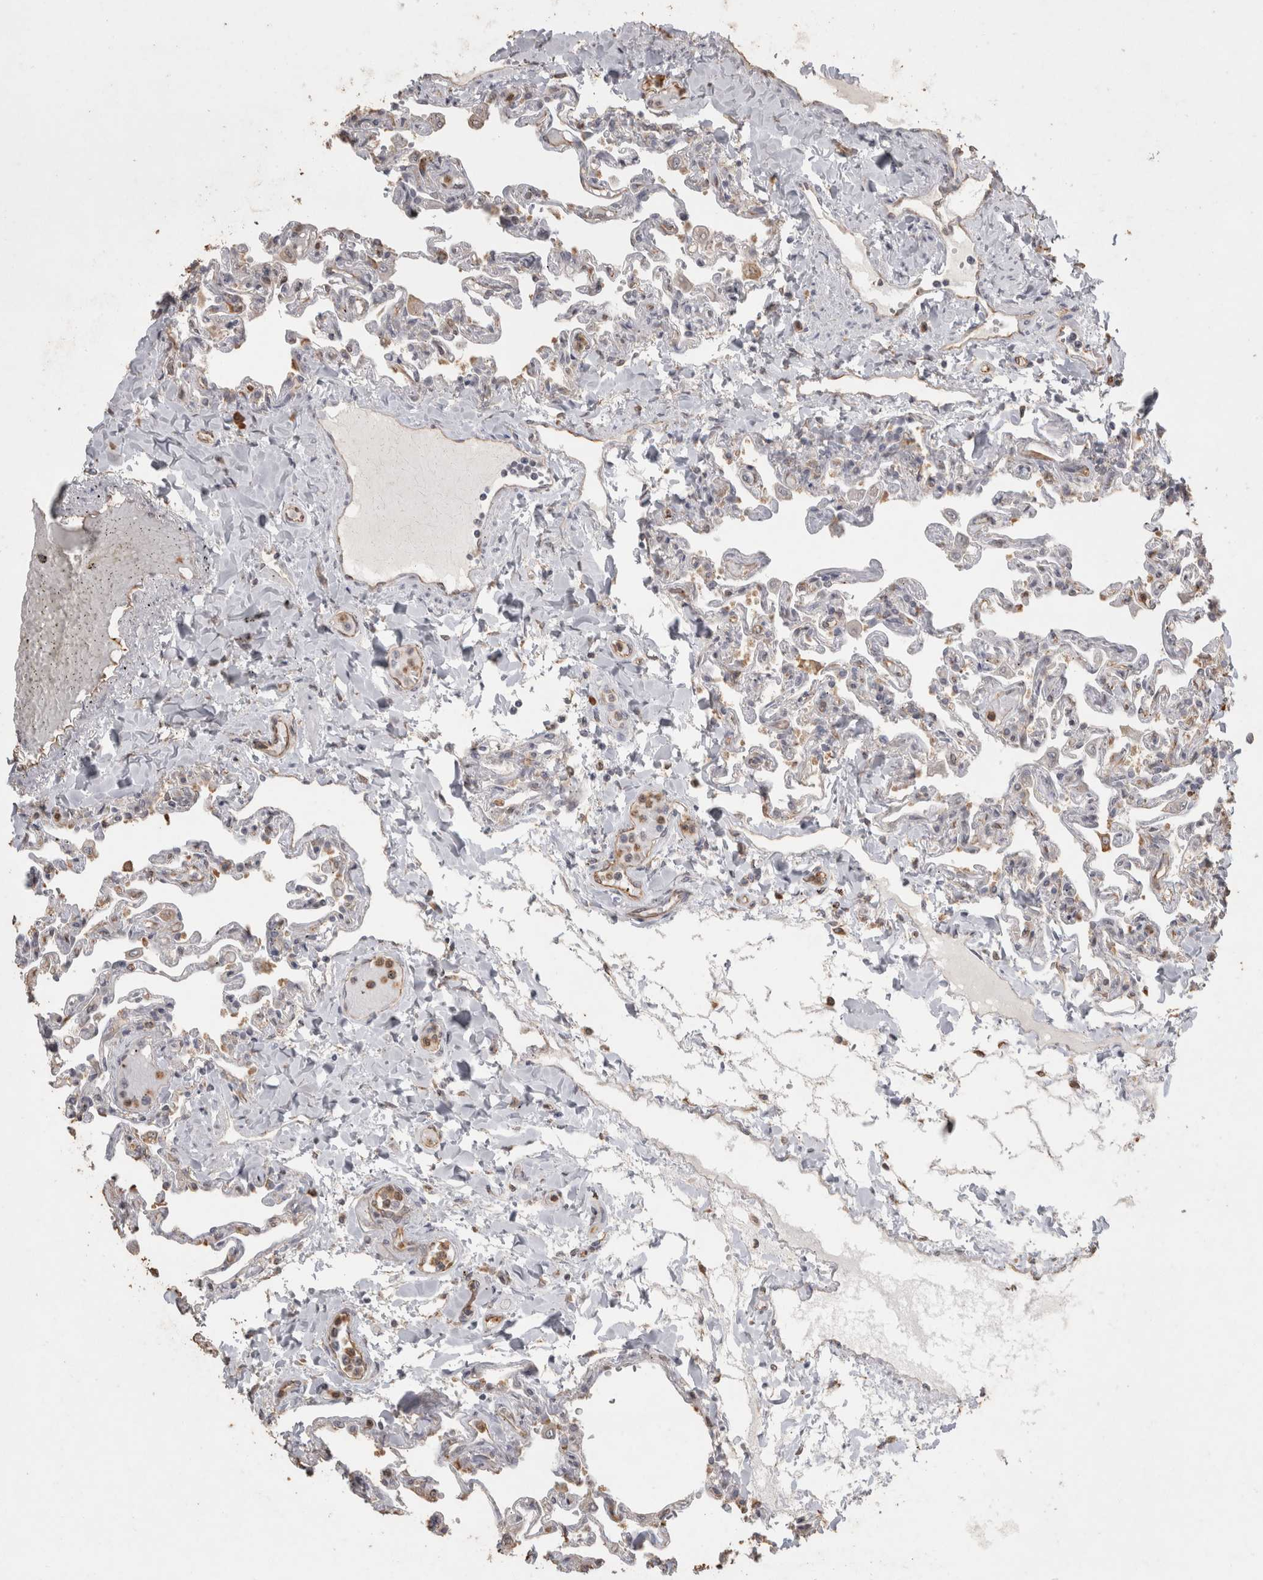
{"staining": {"intensity": "negative", "quantity": "none", "location": "none"}, "tissue": "lung", "cell_type": "Alveolar cells", "image_type": "normal", "snomed": [{"axis": "morphology", "description": "Normal tissue, NOS"}, {"axis": "topography", "description": "Lung"}], "caption": "This is an immunohistochemistry (IHC) photomicrograph of normal lung. There is no positivity in alveolar cells.", "gene": "REPS2", "patient": {"sex": "male", "age": 21}}